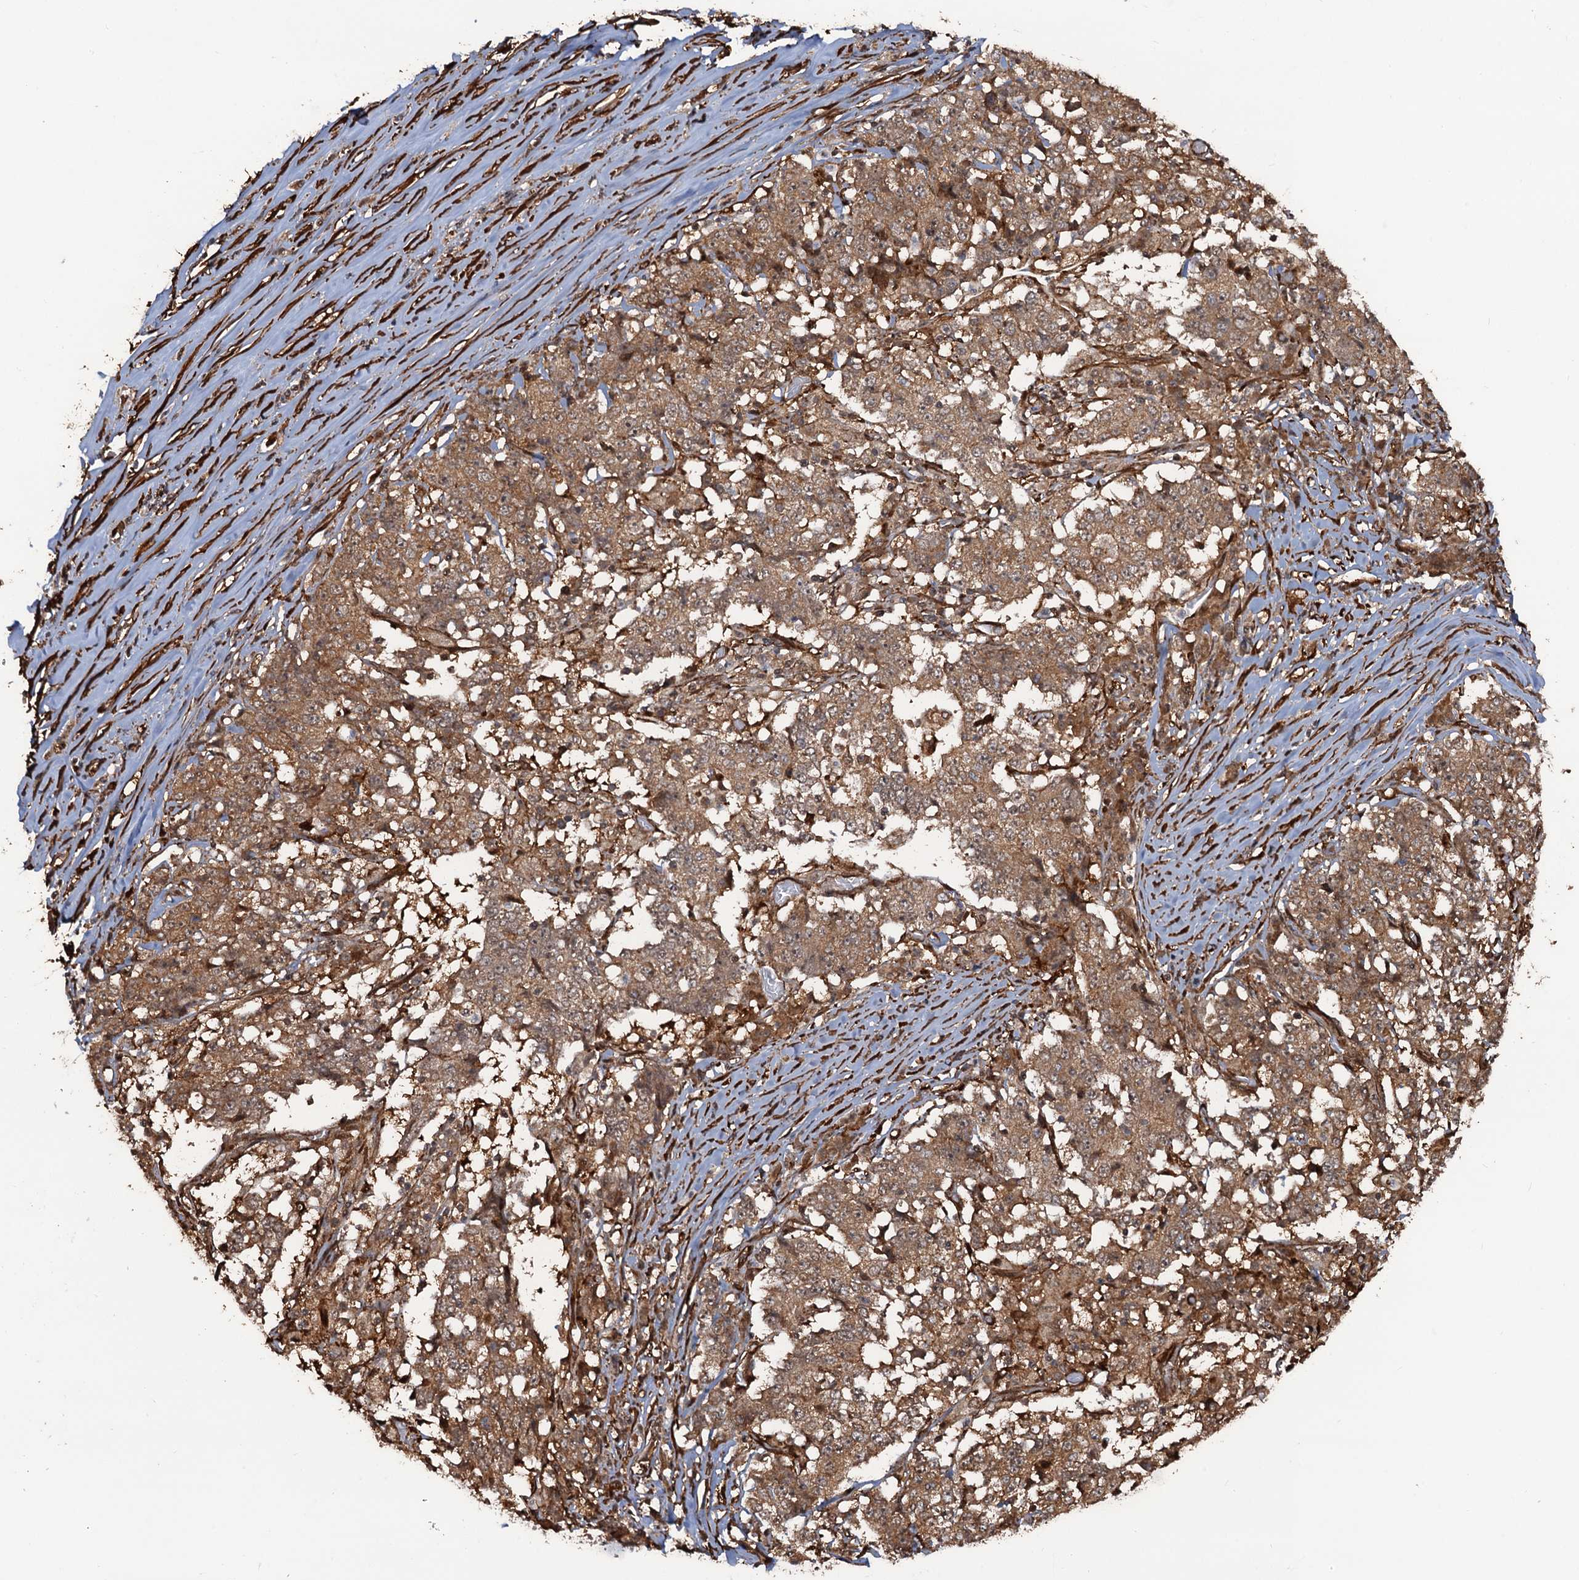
{"staining": {"intensity": "moderate", "quantity": ">75%", "location": "cytoplasmic/membranous"}, "tissue": "stomach cancer", "cell_type": "Tumor cells", "image_type": "cancer", "snomed": [{"axis": "morphology", "description": "Adenocarcinoma, NOS"}, {"axis": "topography", "description": "Stomach"}], "caption": "An image of stomach adenocarcinoma stained for a protein demonstrates moderate cytoplasmic/membranous brown staining in tumor cells.", "gene": "SNRNP25", "patient": {"sex": "male", "age": 59}}